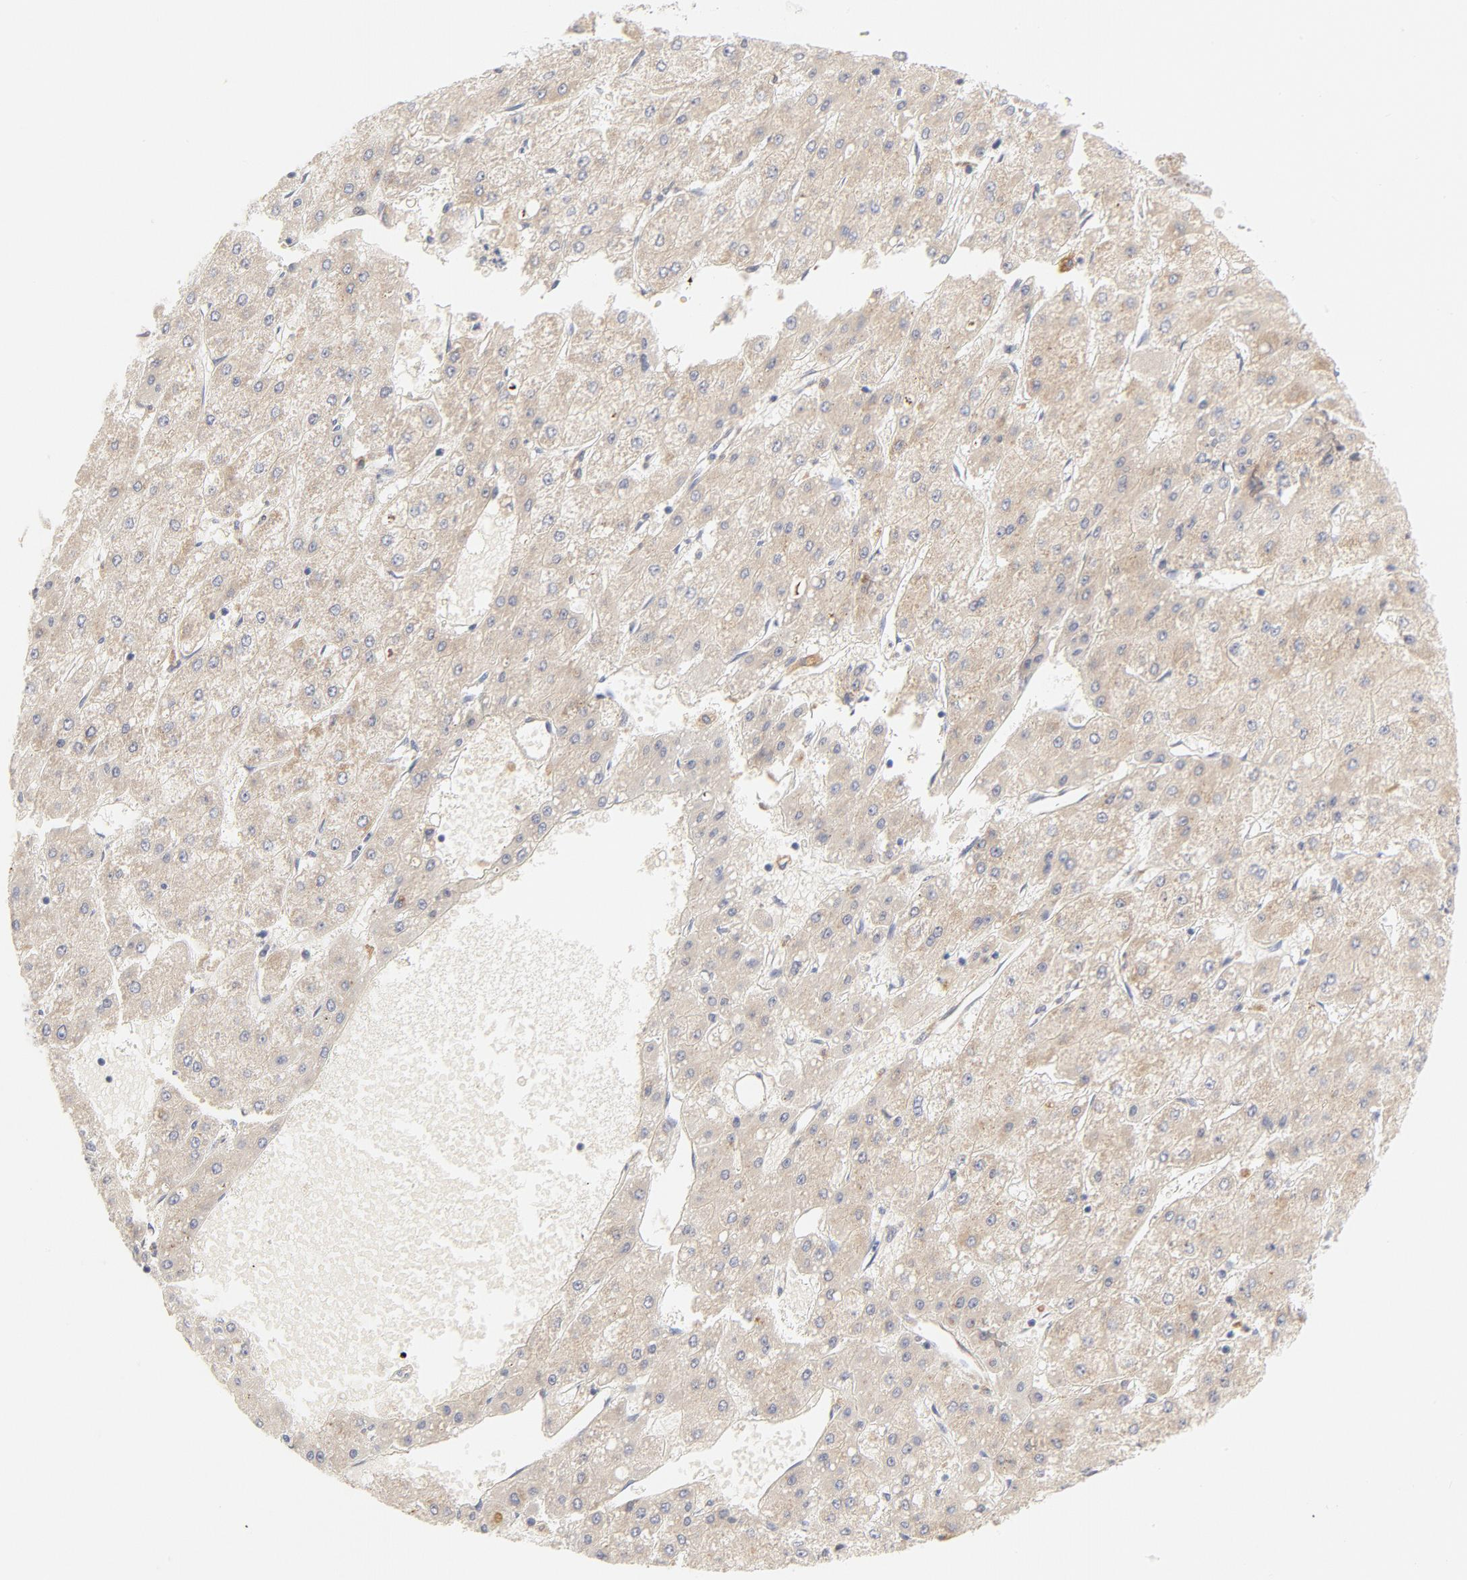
{"staining": {"intensity": "weak", "quantity": ">75%", "location": "cytoplasmic/membranous"}, "tissue": "liver cancer", "cell_type": "Tumor cells", "image_type": "cancer", "snomed": [{"axis": "morphology", "description": "Carcinoma, Hepatocellular, NOS"}, {"axis": "topography", "description": "Liver"}], "caption": "High-magnification brightfield microscopy of liver cancer (hepatocellular carcinoma) stained with DAB (3,3'-diaminobenzidine) (brown) and counterstained with hematoxylin (blue). tumor cells exhibit weak cytoplasmic/membranous positivity is identified in about>75% of cells.", "gene": "MTERF2", "patient": {"sex": "female", "age": 52}}